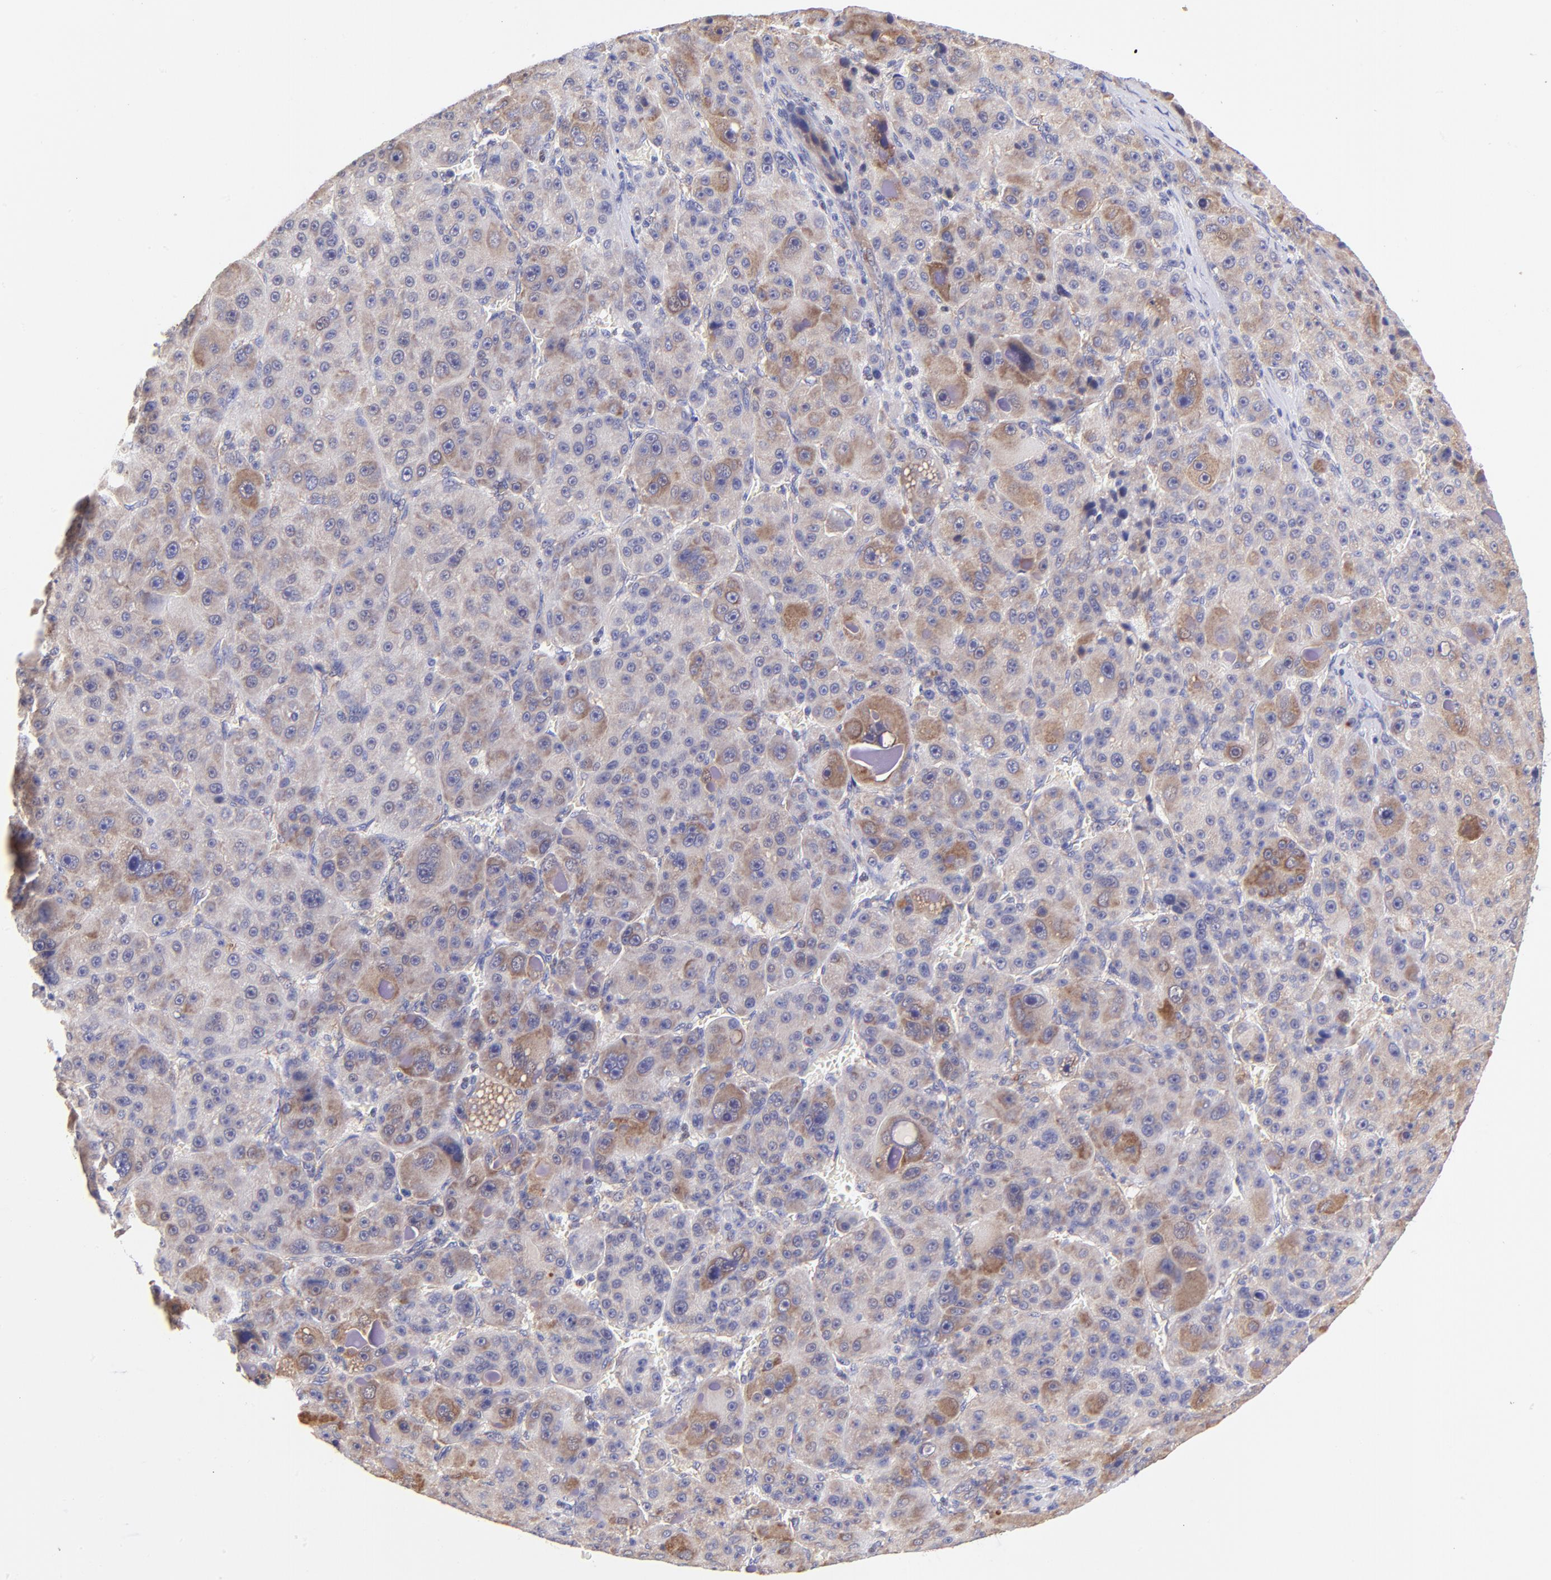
{"staining": {"intensity": "moderate", "quantity": "25%-75%", "location": "cytoplasmic/membranous"}, "tissue": "liver cancer", "cell_type": "Tumor cells", "image_type": "cancer", "snomed": [{"axis": "morphology", "description": "Carcinoma, Hepatocellular, NOS"}, {"axis": "topography", "description": "Liver"}], "caption": "Brown immunohistochemical staining in human liver hepatocellular carcinoma demonstrates moderate cytoplasmic/membranous staining in about 25%-75% of tumor cells.", "gene": "RPL11", "patient": {"sex": "male", "age": 76}}